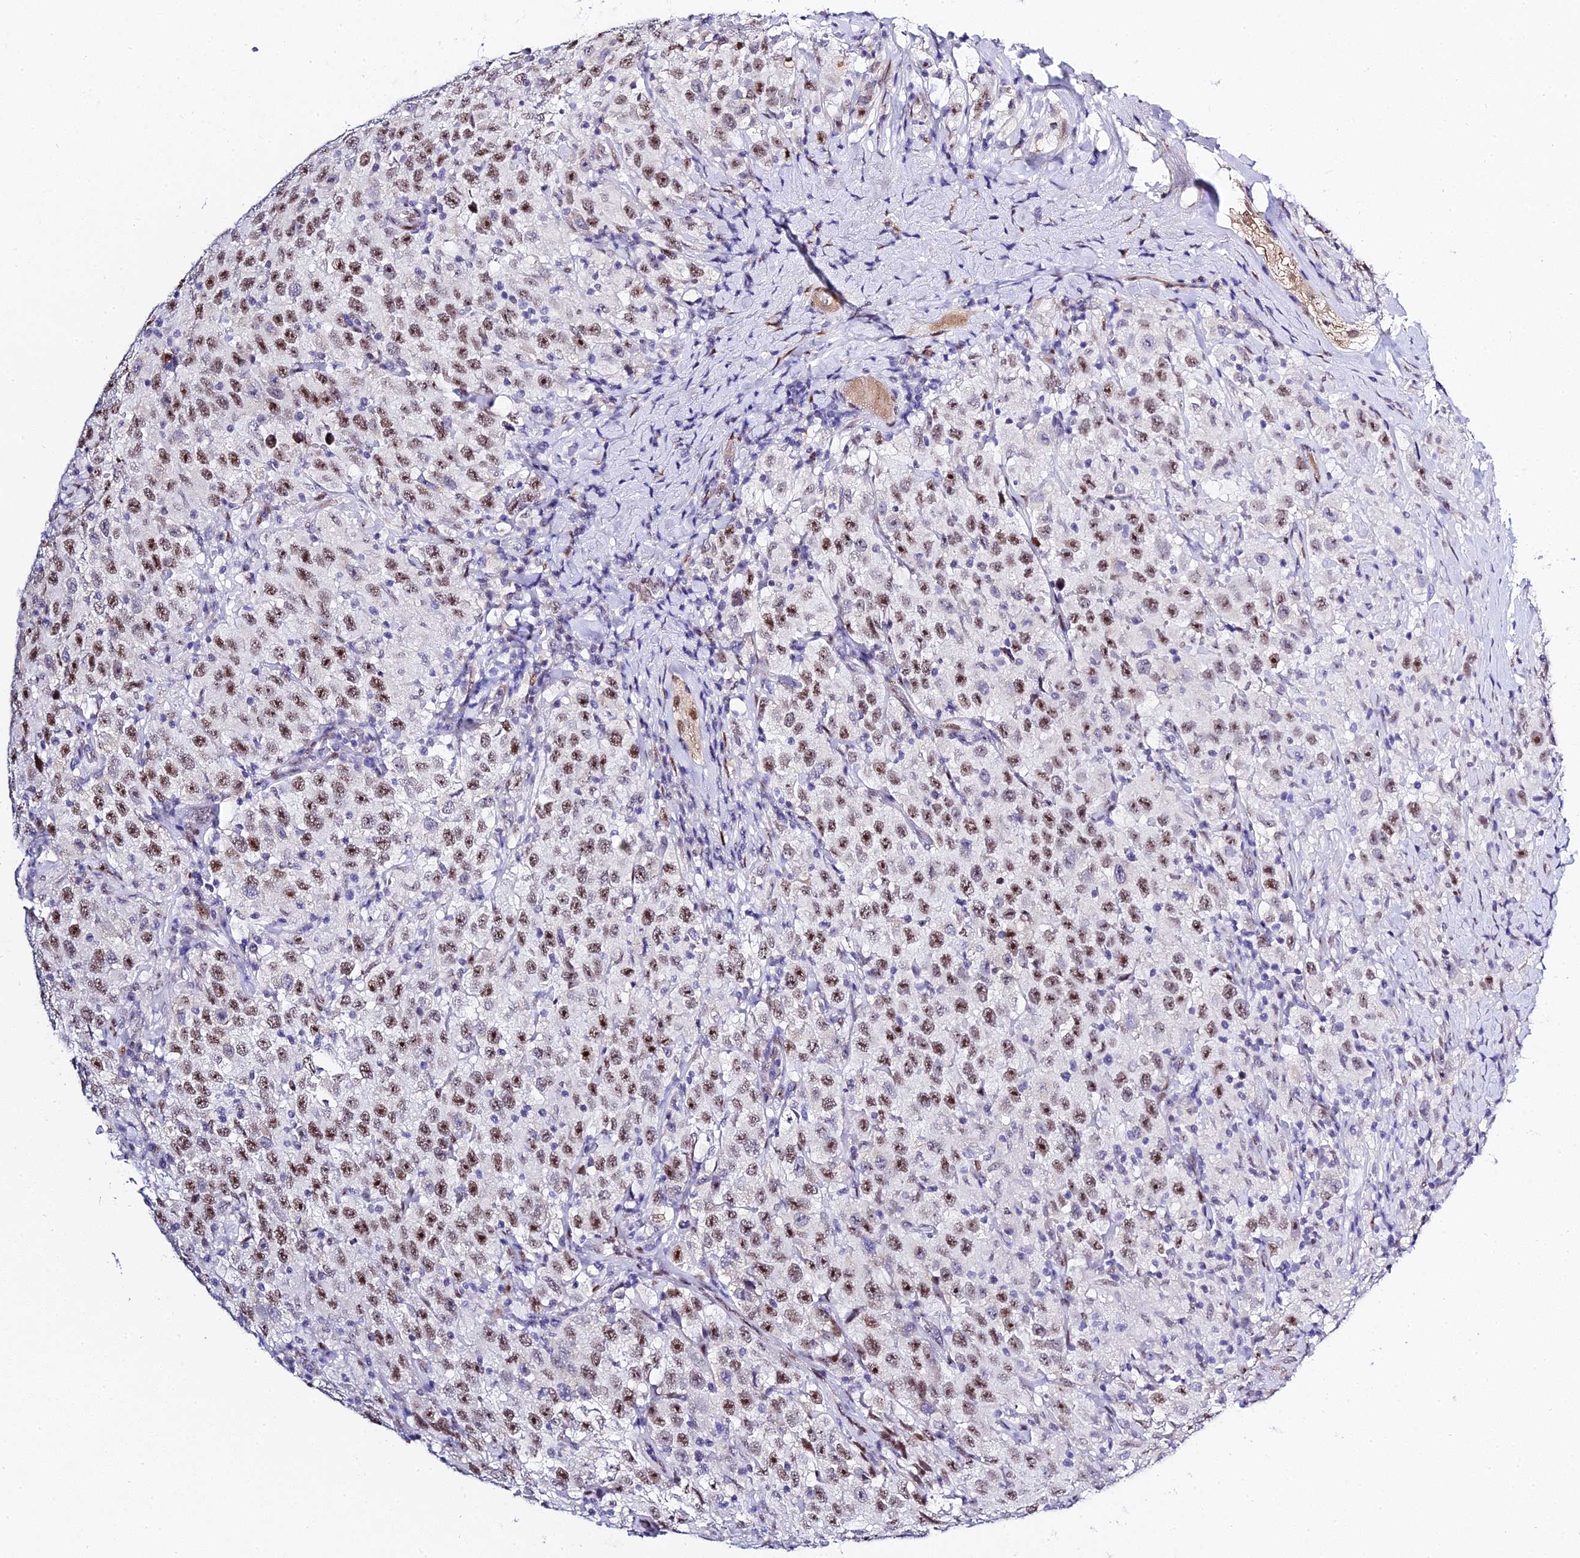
{"staining": {"intensity": "moderate", "quantity": ">75%", "location": "nuclear"}, "tissue": "testis cancer", "cell_type": "Tumor cells", "image_type": "cancer", "snomed": [{"axis": "morphology", "description": "Seminoma, NOS"}, {"axis": "topography", "description": "Testis"}], "caption": "Protein staining of testis seminoma tissue displays moderate nuclear positivity in about >75% of tumor cells. The staining is performed using DAB (3,3'-diaminobenzidine) brown chromogen to label protein expression. The nuclei are counter-stained blue using hematoxylin.", "gene": "POFUT2", "patient": {"sex": "male", "age": 41}}